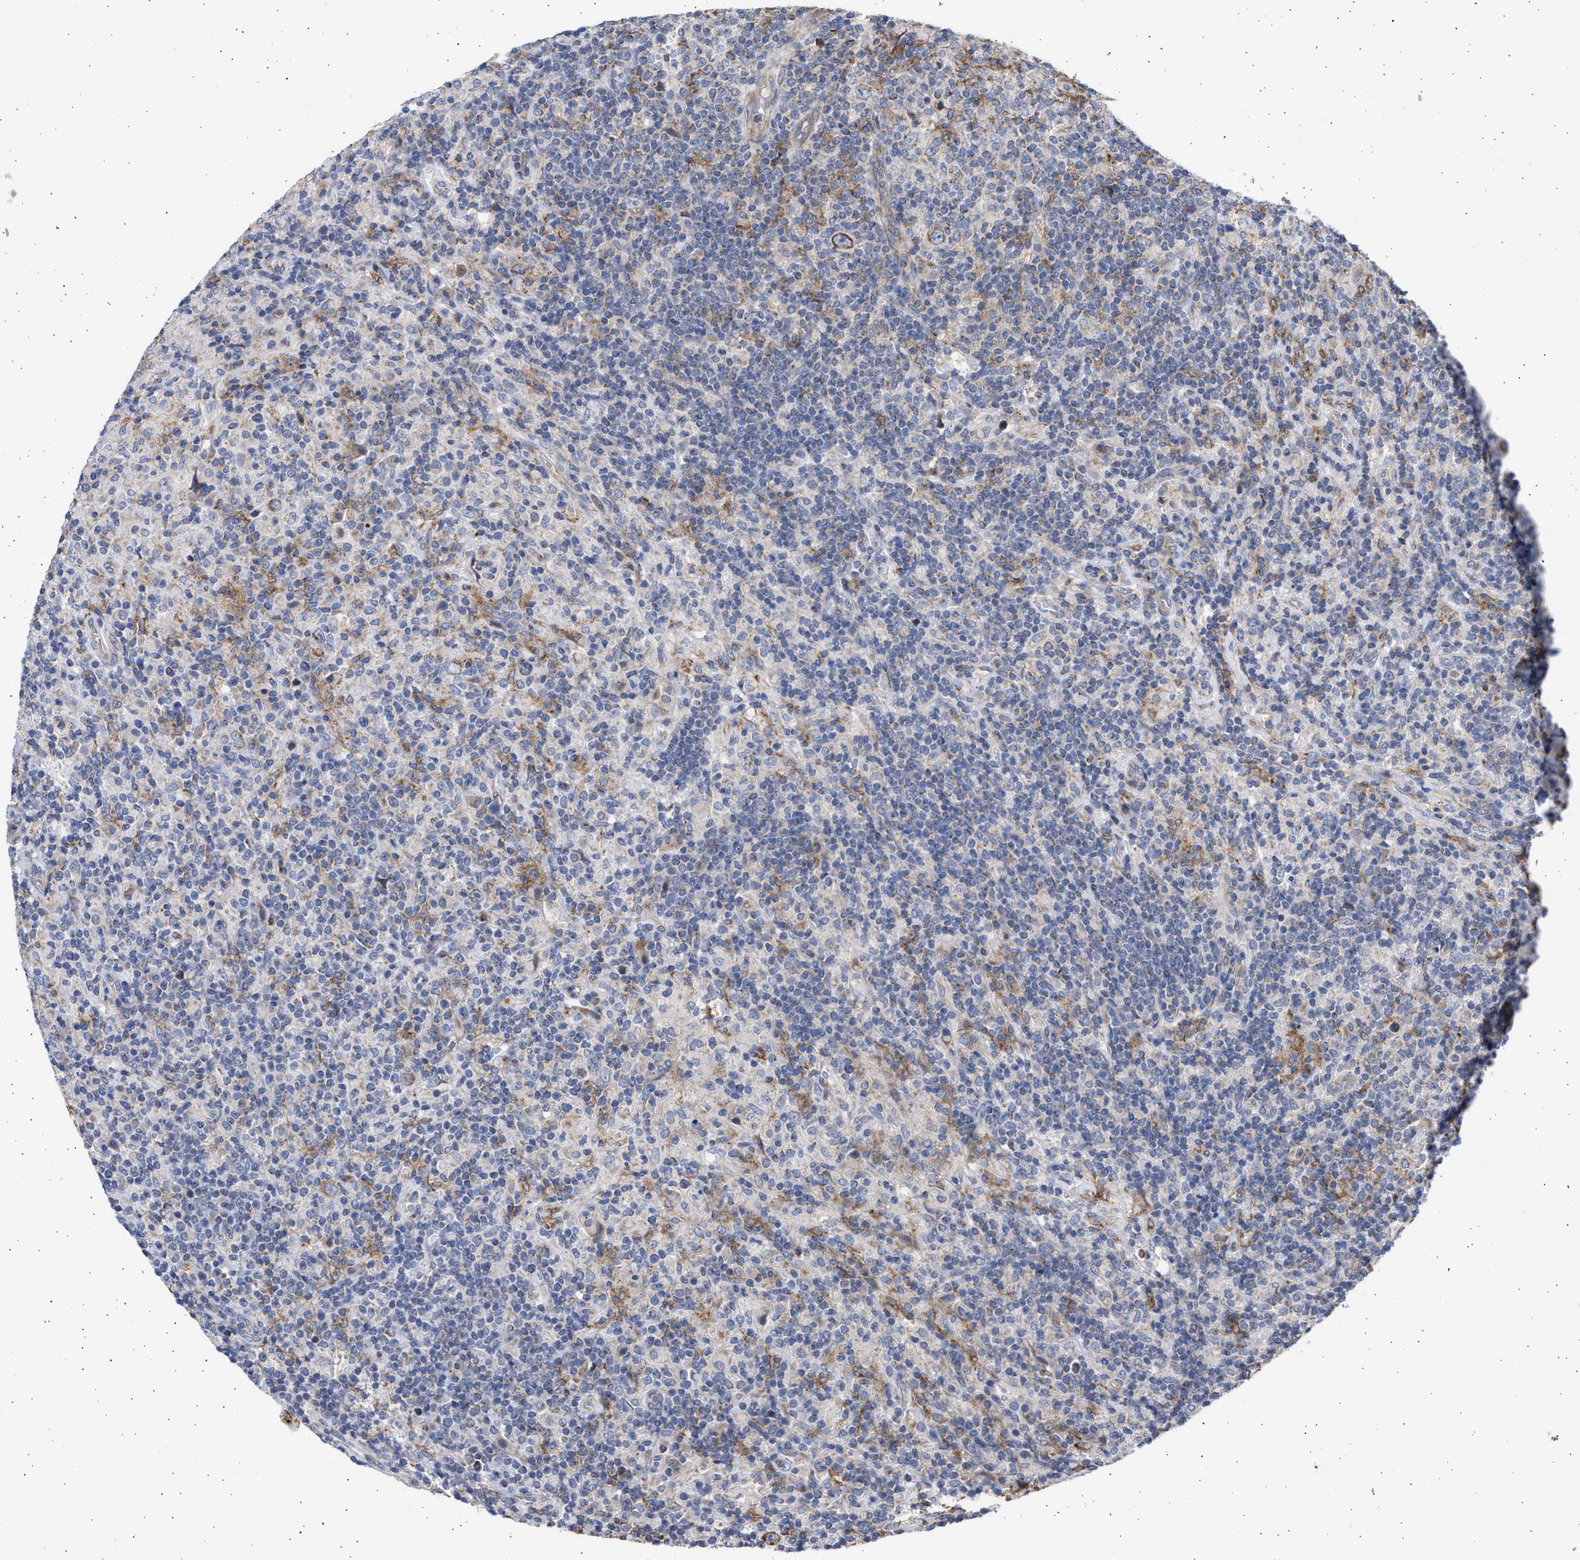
{"staining": {"intensity": "moderate", "quantity": ">75%", "location": "cytoplasmic/membranous"}, "tissue": "lymphoma", "cell_type": "Tumor cells", "image_type": "cancer", "snomed": [{"axis": "morphology", "description": "Hodgkin's disease, NOS"}, {"axis": "topography", "description": "Lymph node"}], "caption": "Lymphoma tissue demonstrates moderate cytoplasmic/membranous expression in about >75% of tumor cells", "gene": "TTC19", "patient": {"sex": "male", "age": 70}}